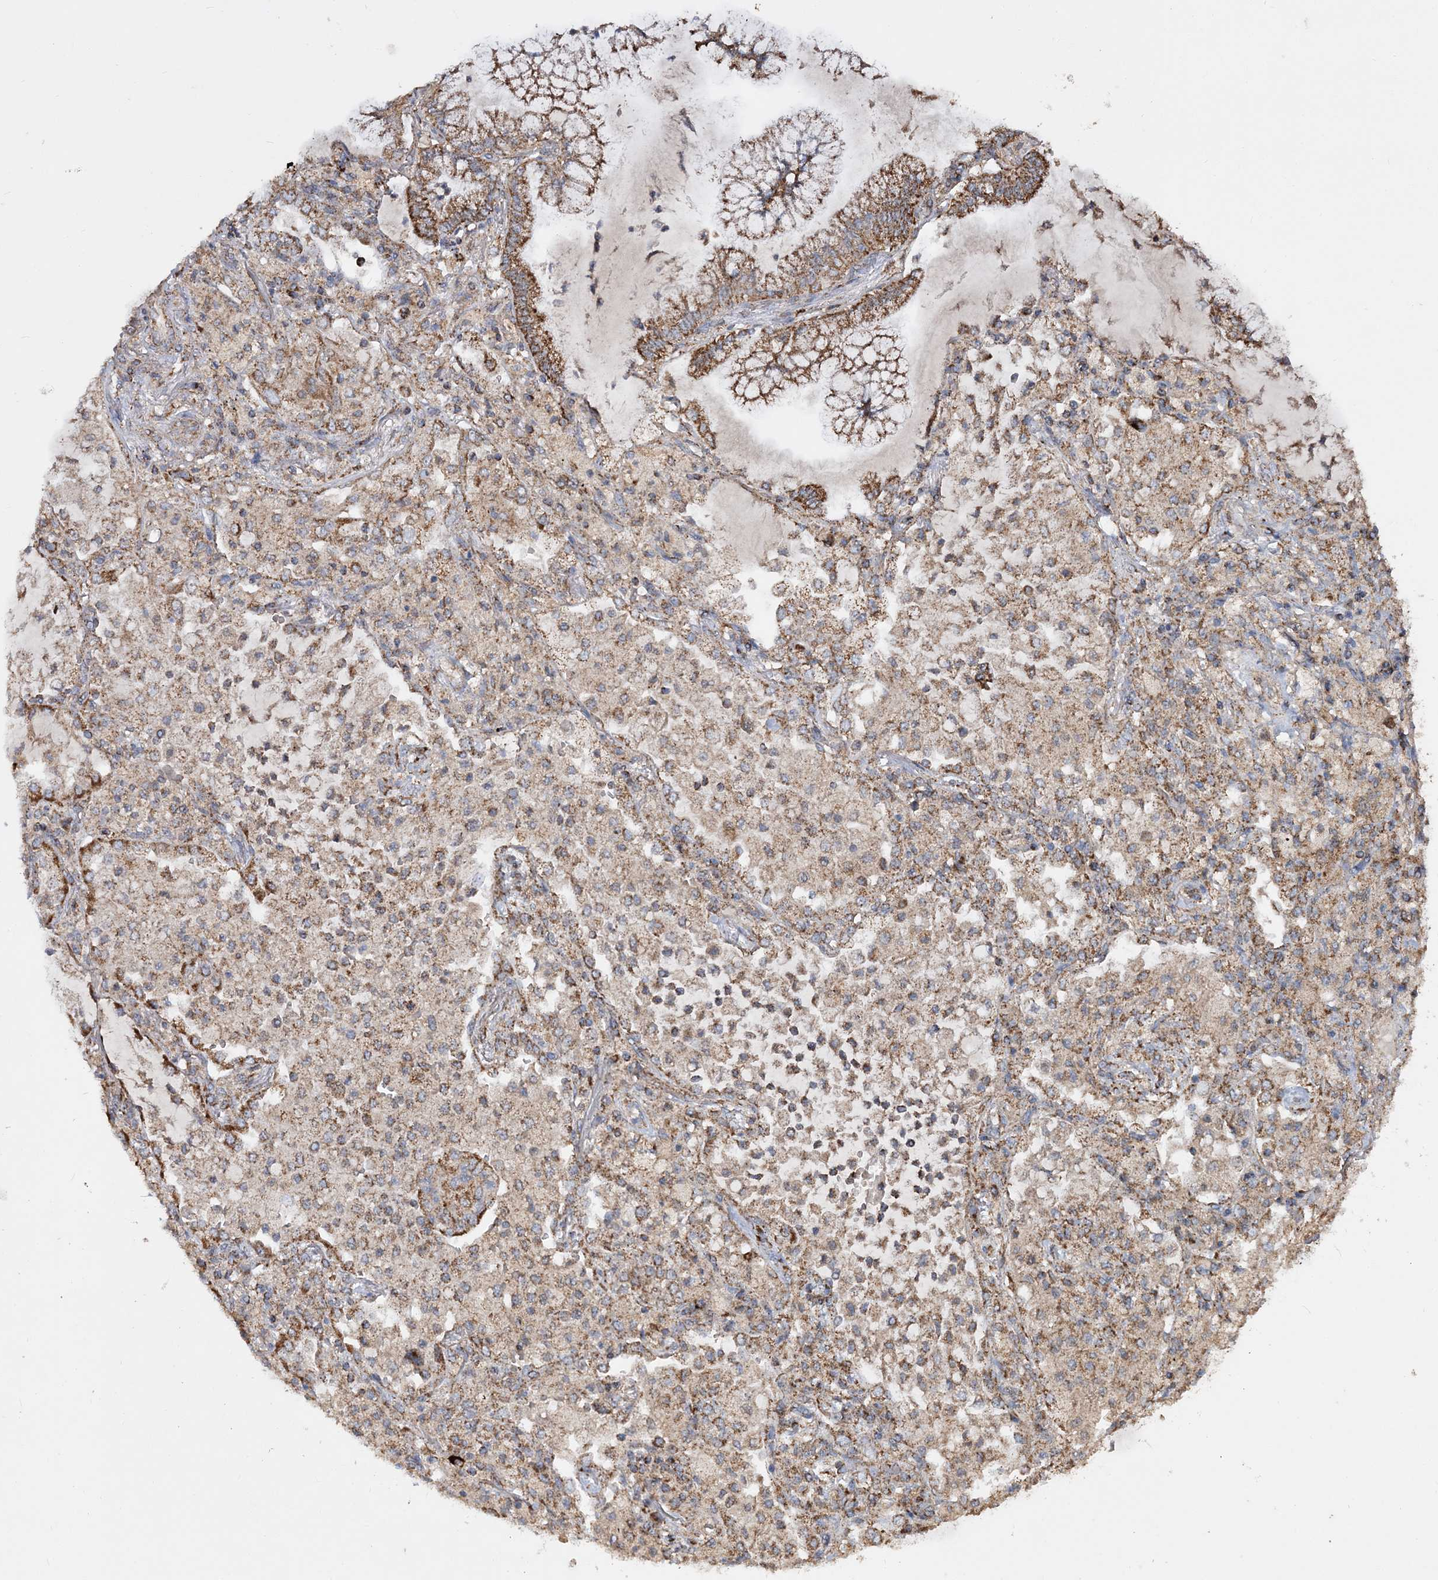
{"staining": {"intensity": "moderate", "quantity": ">75%", "location": "cytoplasmic/membranous"}, "tissue": "lung cancer", "cell_type": "Tumor cells", "image_type": "cancer", "snomed": [{"axis": "morphology", "description": "Adenocarcinoma, NOS"}, {"axis": "topography", "description": "Lung"}], "caption": "Immunohistochemistry (IHC) (DAB (3,3'-diaminobenzidine)) staining of human lung cancer (adenocarcinoma) shows moderate cytoplasmic/membranous protein staining in about >75% of tumor cells.", "gene": "POC5", "patient": {"sex": "female", "age": 70}}